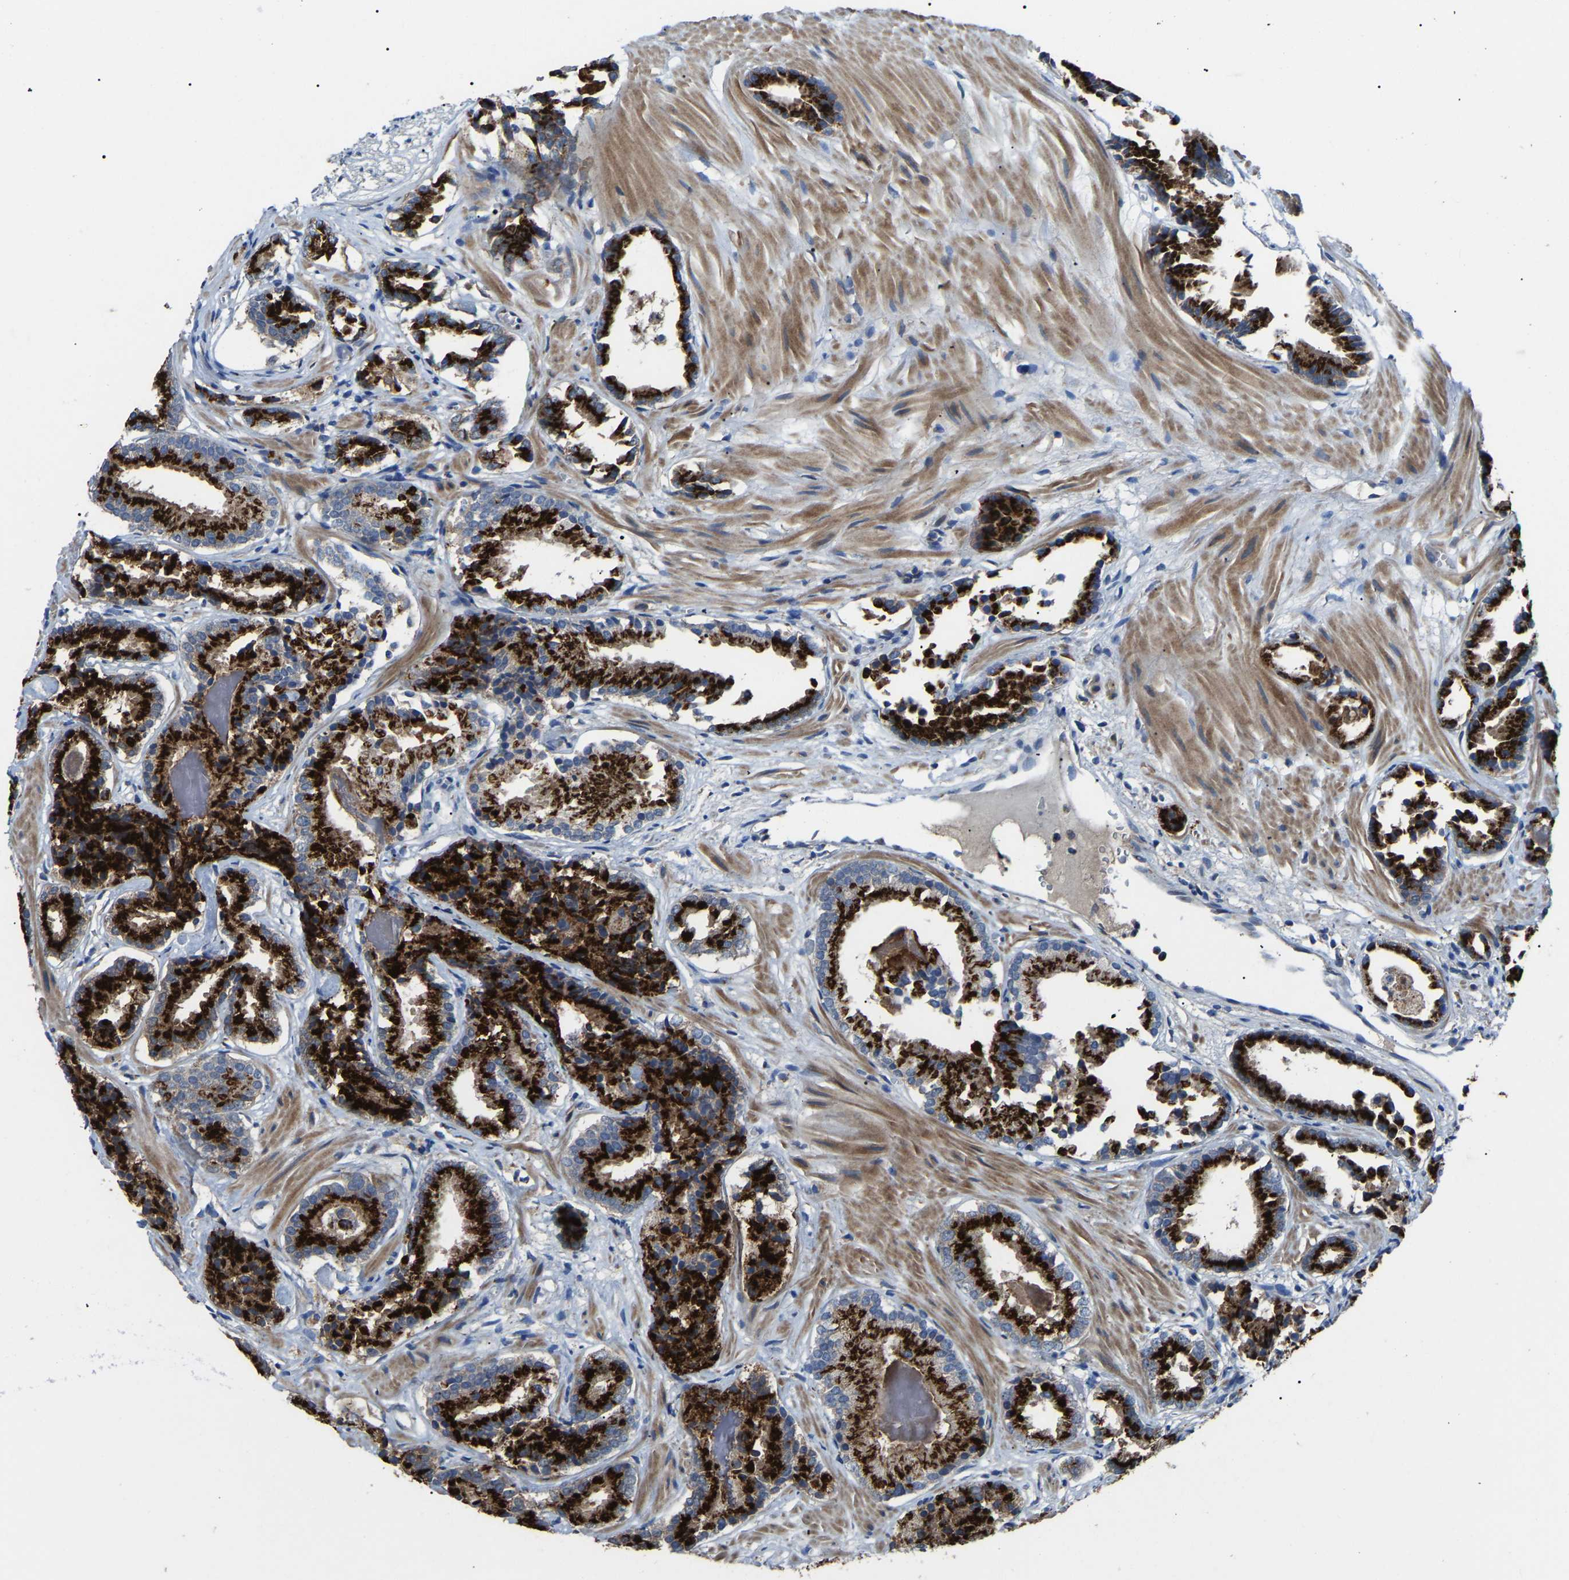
{"staining": {"intensity": "strong", "quantity": ">75%", "location": "cytoplasmic/membranous"}, "tissue": "prostate cancer", "cell_type": "Tumor cells", "image_type": "cancer", "snomed": [{"axis": "morphology", "description": "Adenocarcinoma, Low grade"}, {"axis": "topography", "description": "Prostate"}], "caption": "Immunohistochemical staining of human prostate low-grade adenocarcinoma shows strong cytoplasmic/membranous protein staining in approximately >75% of tumor cells.", "gene": "CANT1", "patient": {"sex": "male", "age": 51}}